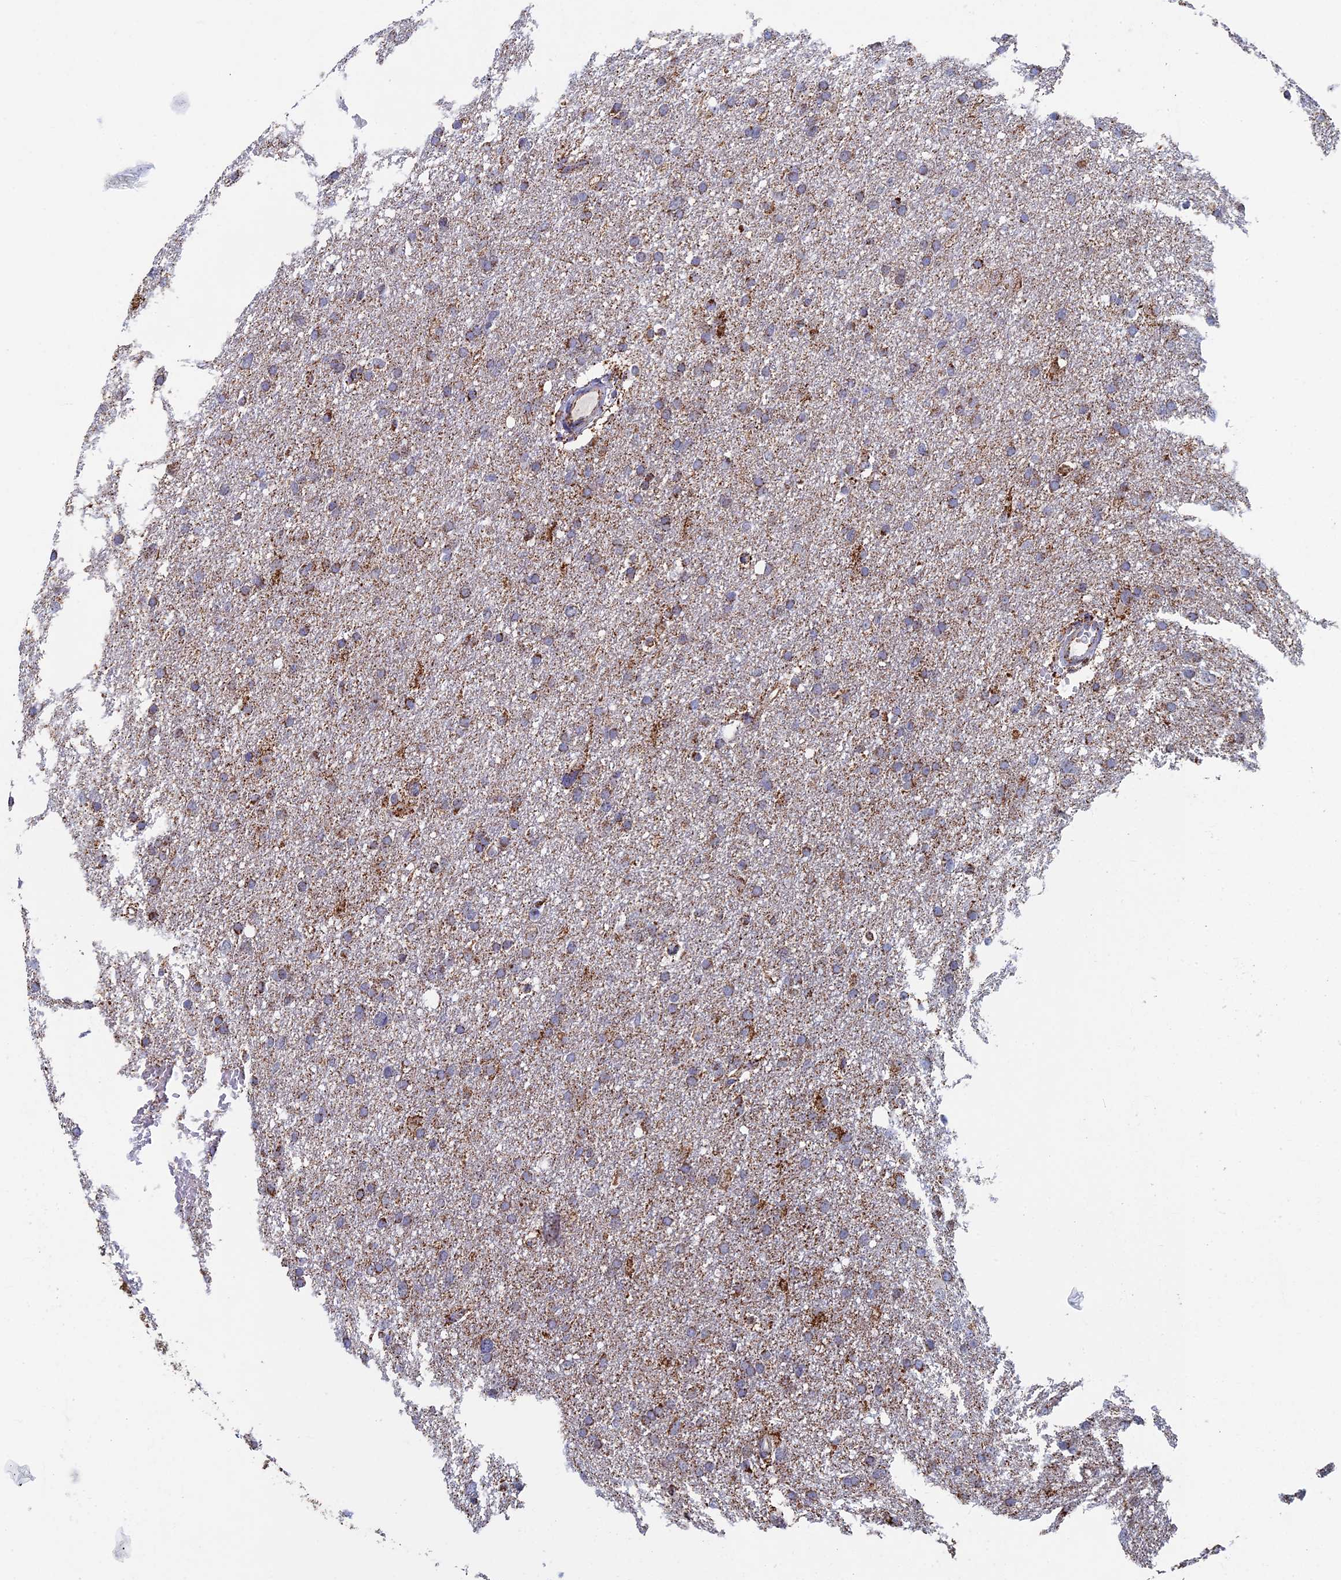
{"staining": {"intensity": "moderate", "quantity": ">75%", "location": "cytoplasmic/membranous"}, "tissue": "glioma", "cell_type": "Tumor cells", "image_type": "cancer", "snomed": [{"axis": "morphology", "description": "Glioma, malignant, High grade"}, {"axis": "topography", "description": "Cerebral cortex"}], "caption": "High-power microscopy captured an IHC micrograph of glioma, revealing moderate cytoplasmic/membranous positivity in about >75% of tumor cells. Nuclei are stained in blue.", "gene": "SEC24D", "patient": {"sex": "female", "age": 36}}